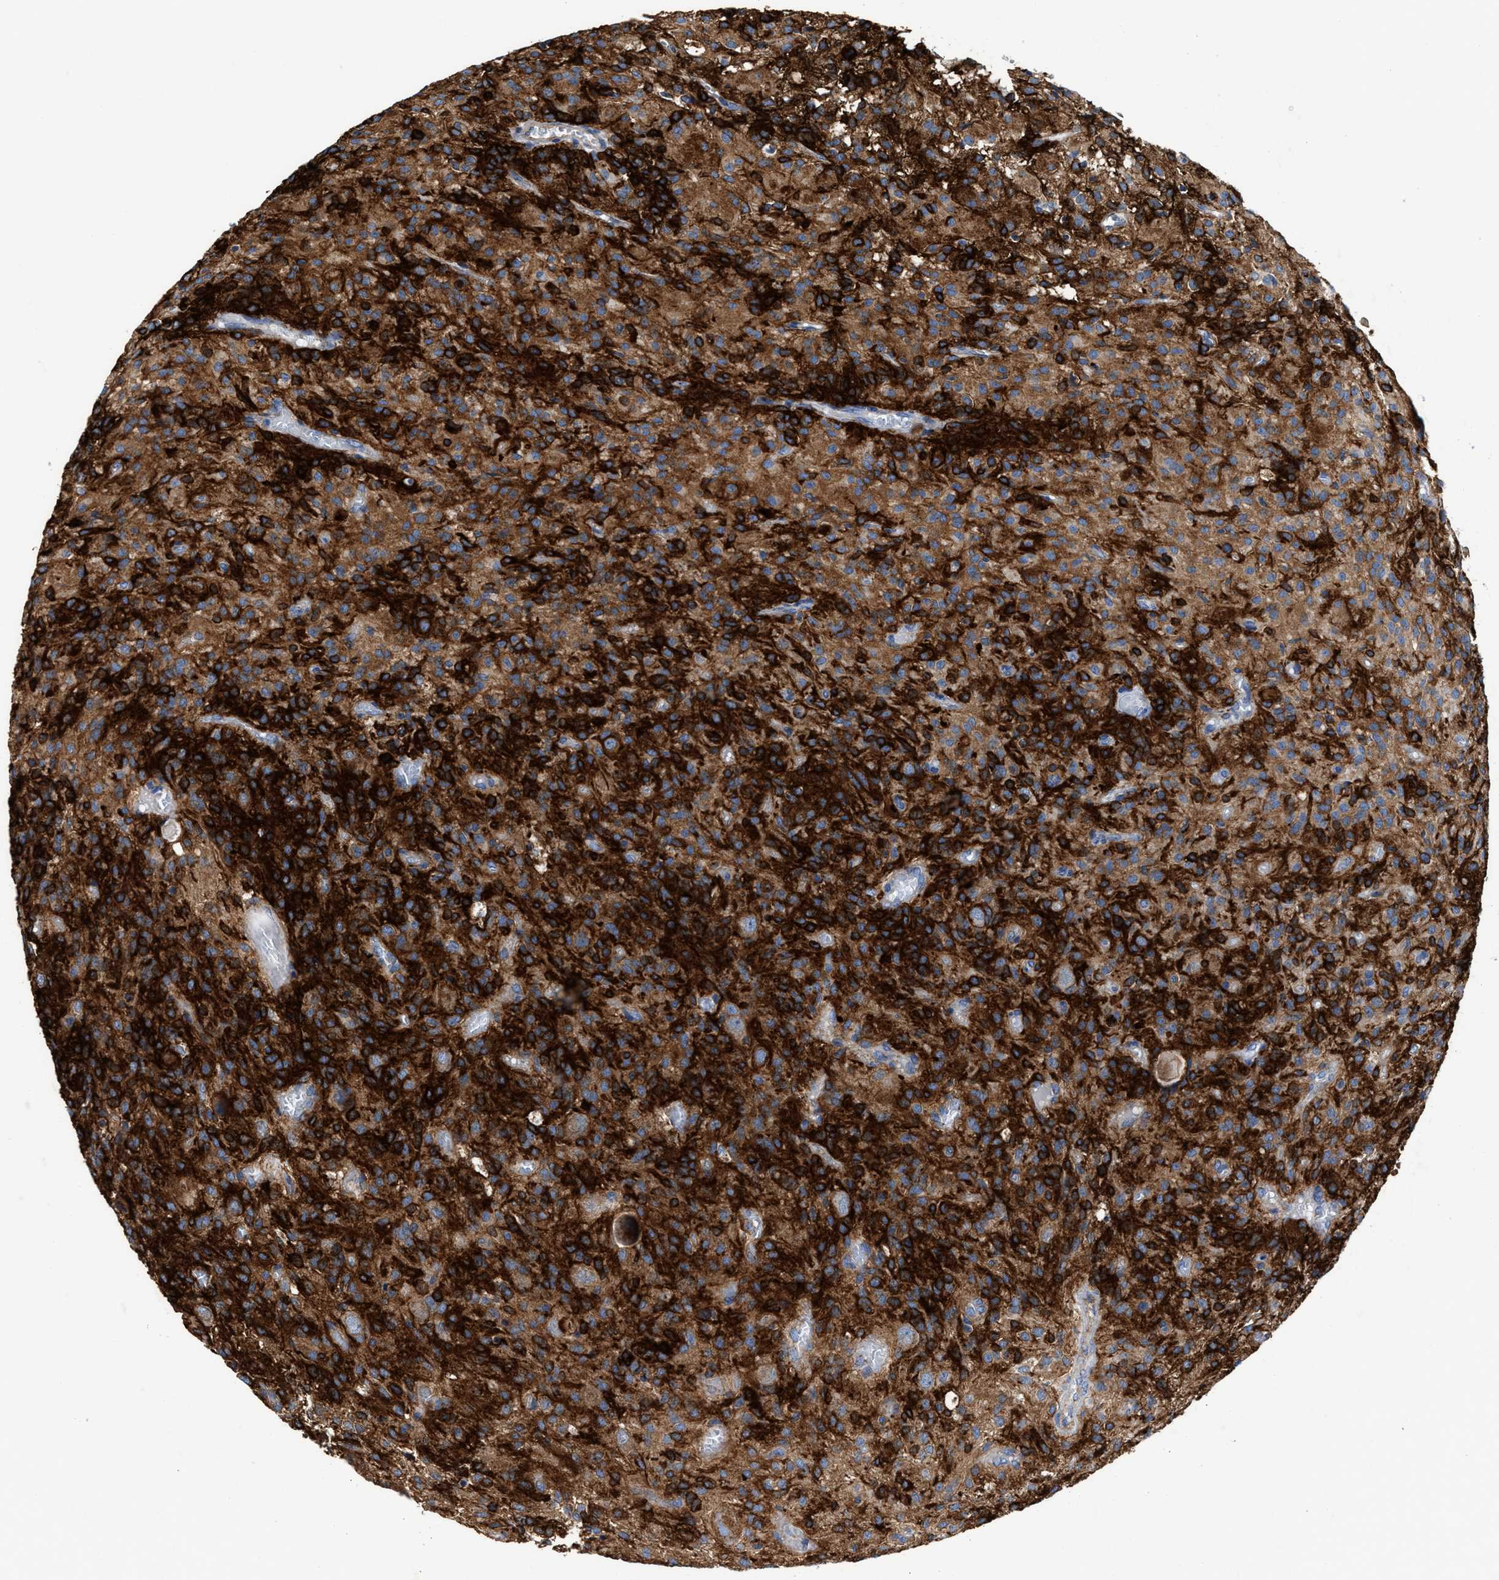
{"staining": {"intensity": "strong", "quantity": ">75%", "location": "cytoplasmic/membranous"}, "tissue": "glioma", "cell_type": "Tumor cells", "image_type": "cancer", "snomed": [{"axis": "morphology", "description": "Glioma, malignant, High grade"}, {"axis": "topography", "description": "Brain"}], "caption": "Immunohistochemical staining of human glioma displays high levels of strong cytoplasmic/membranous expression in about >75% of tumor cells. Using DAB (3,3'-diaminobenzidine) (brown) and hematoxylin (blue) stains, captured at high magnification using brightfield microscopy.", "gene": "MECR", "patient": {"sex": "female", "age": 59}}